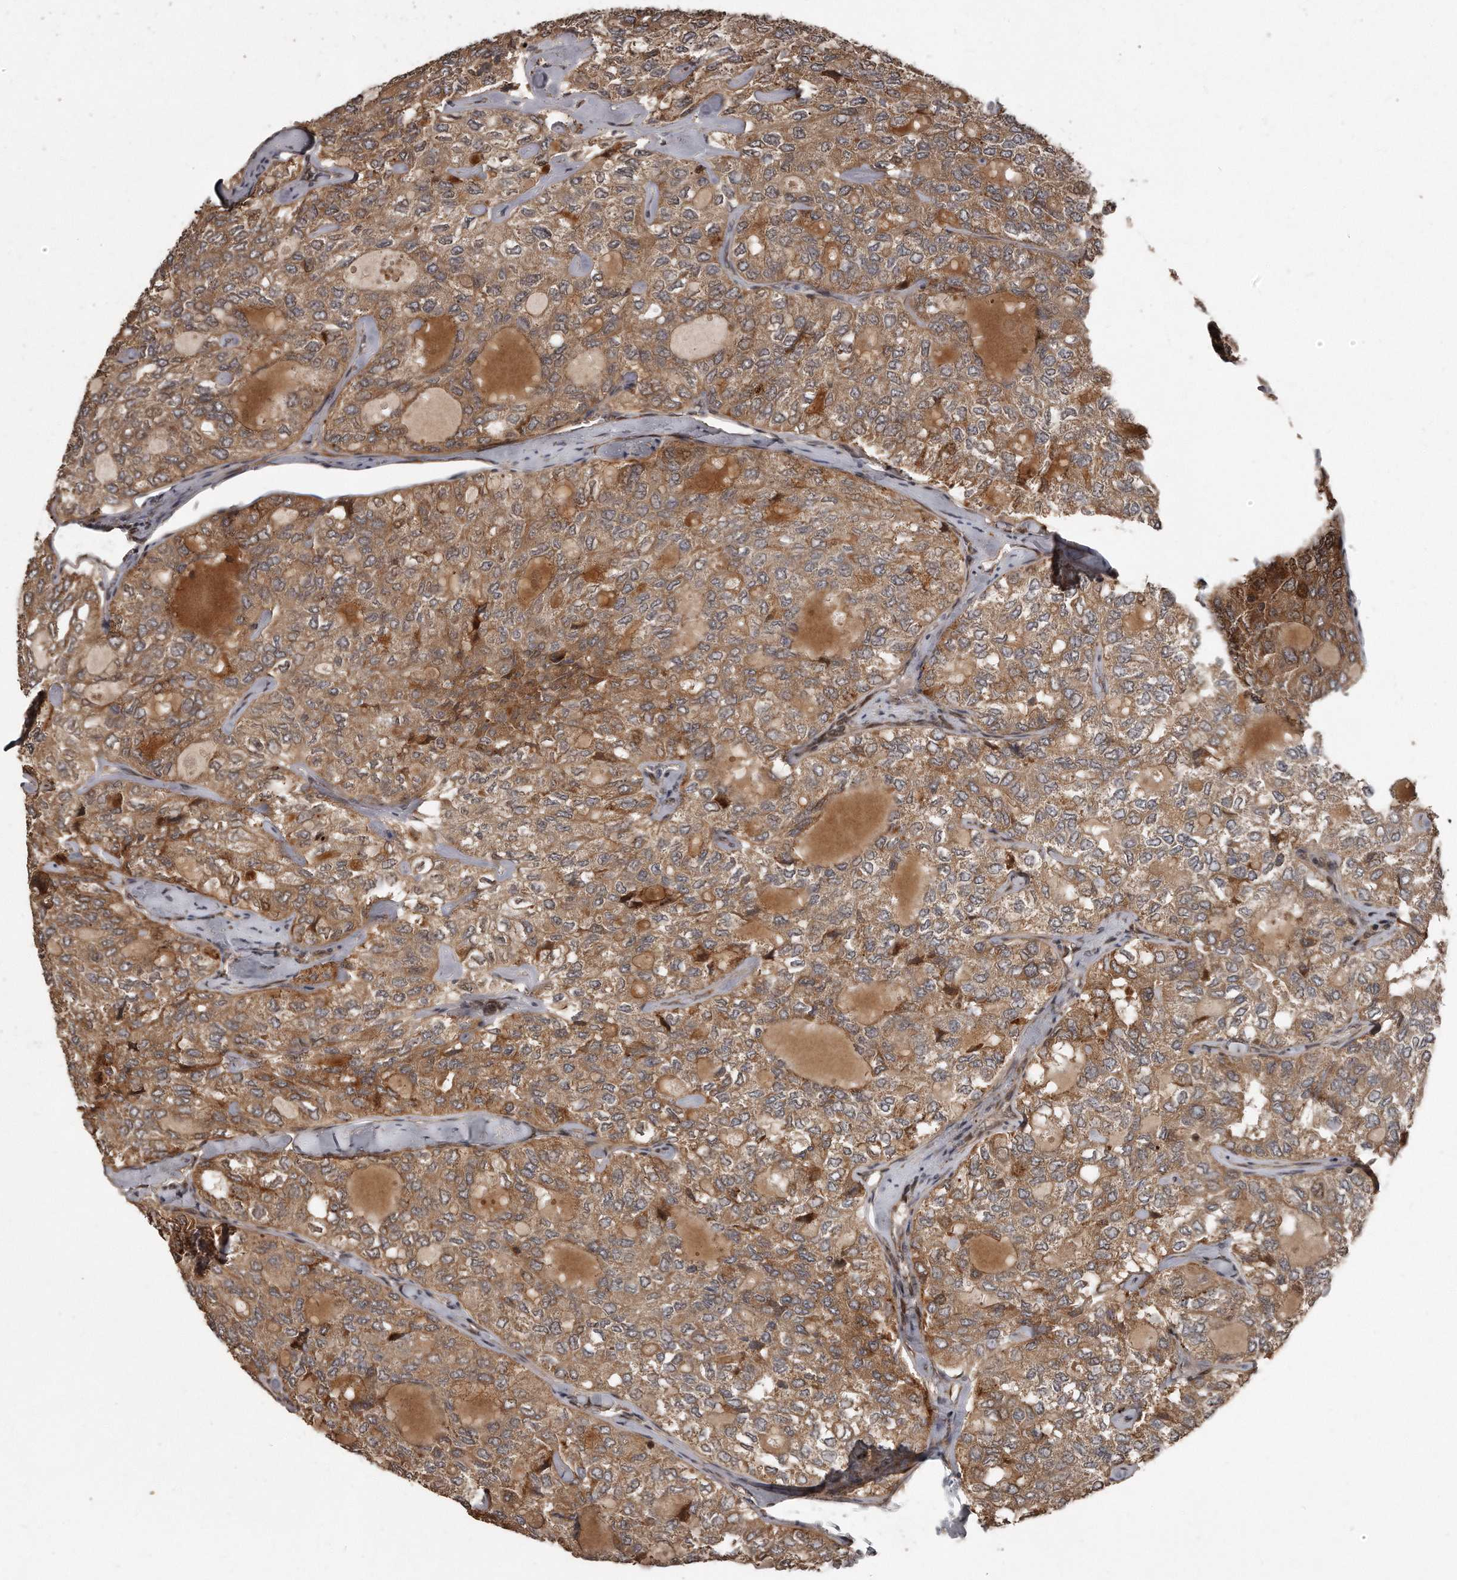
{"staining": {"intensity": "moderate", "quantity": ">75%", "location": "cytoplasmic/membranous"}, "tissue": "thyroid cancer", "cell_type": "Tumor cells", "image_type": "cancer", "snomed": [{"axis": "morphology", "description": "Follicular adenoma carcinoma, NOS"}, {"axis": "topography", "description": "Thyroid gland"}], "caption": "Immunohistochemical staining of human thyroid cancer (follicular adenoma carcinoma) exhibits medium levels of moderate cytoplasmic/membranous expression in approximately >75% of tumor cells.", "gene": "GCH1", "patient": {"sex": "male", "age": 75}}